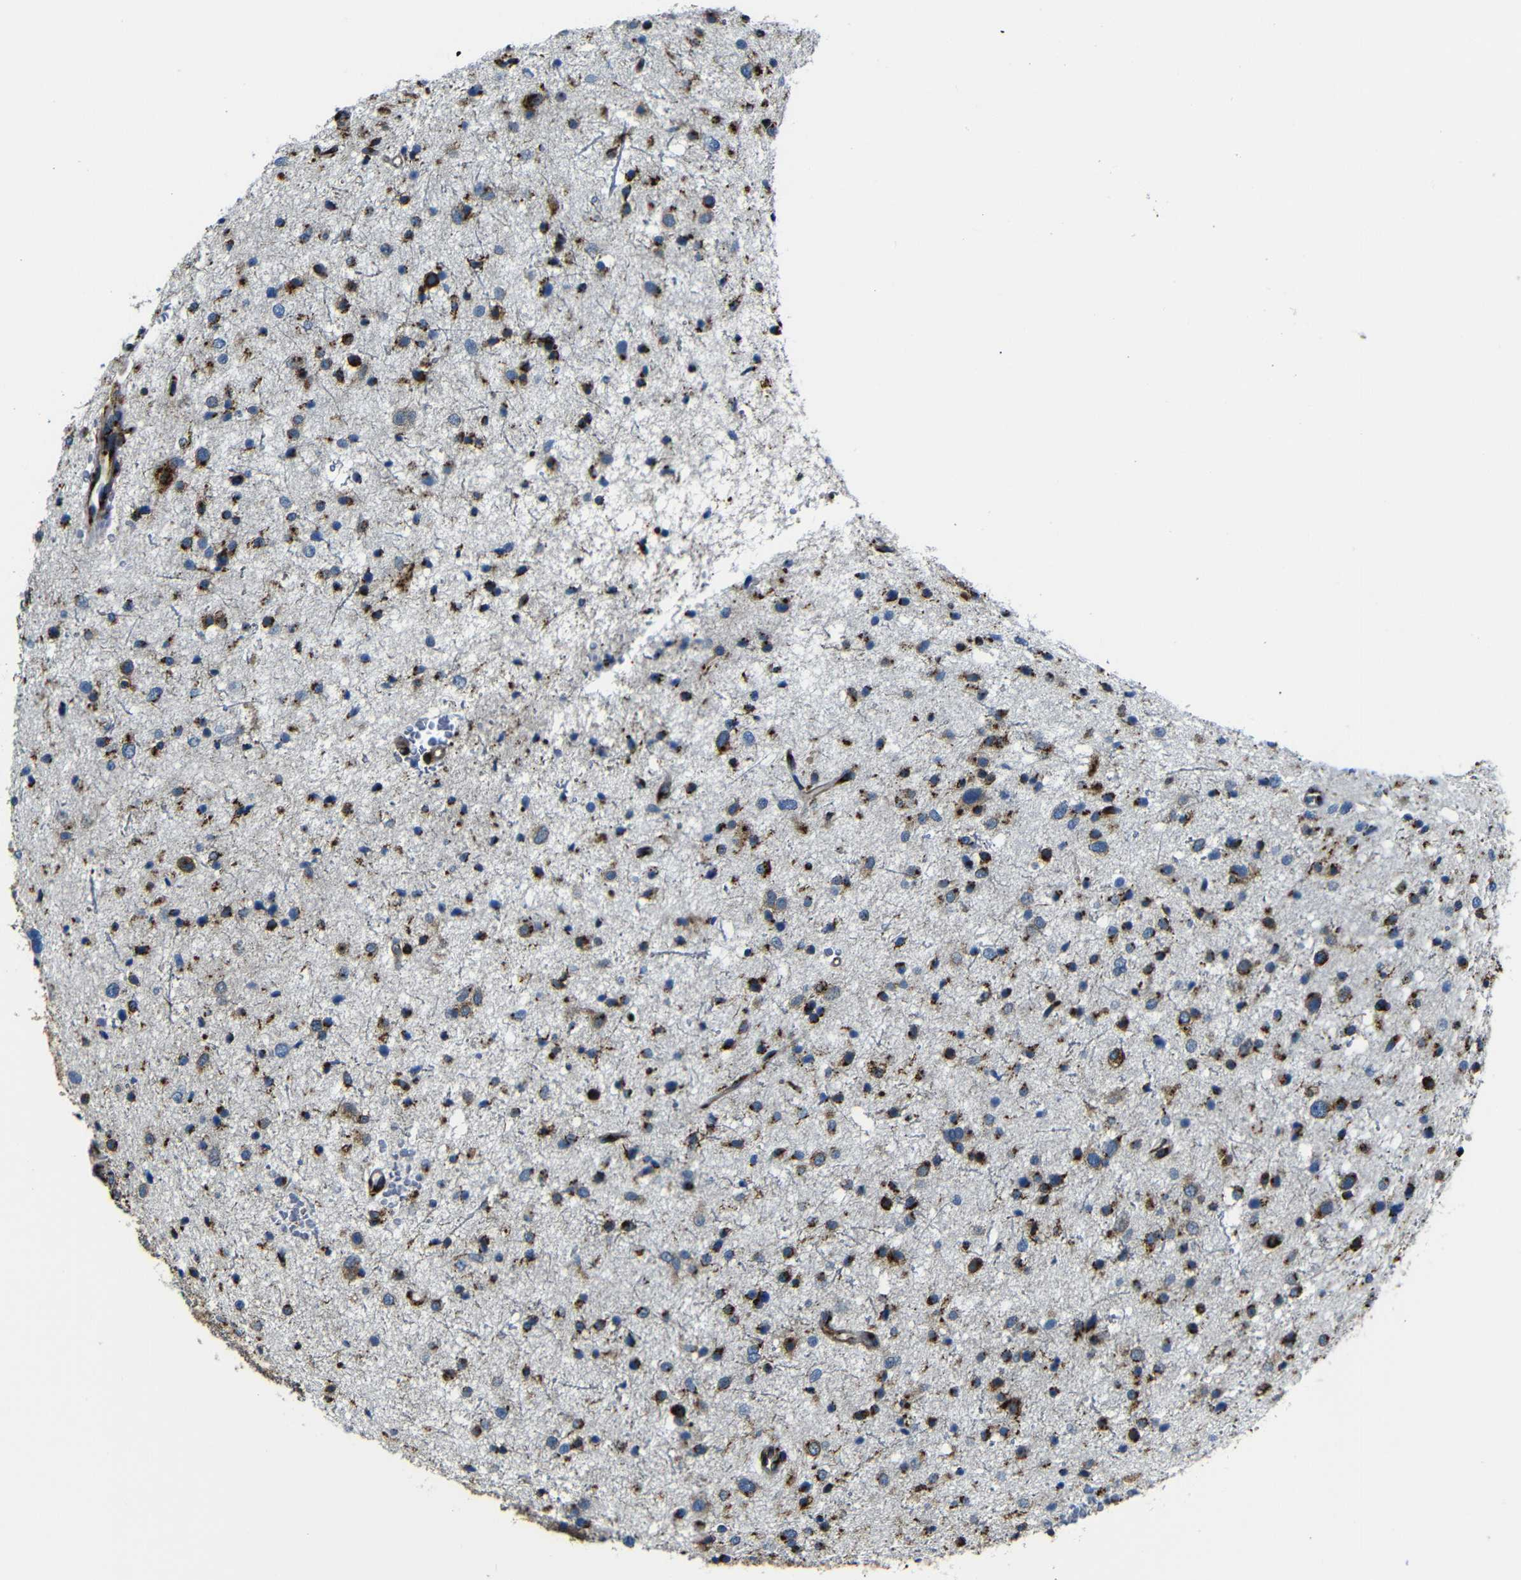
{"staining": {"intensity": "strong", "quantity": ">75%", "location": "cytoplasmic/membranous"}, "tissue": "glioma", "cell_type": "Tumor cells", "image_type": "cancer", "snomed": [{"axis": "morphology", "description": "Glioma, malignant, Low grade"}, {"axis": "topography", "description": "Brain"}], "caption": "High-magnification brightfield microscopy of glioma stained with DAB (brown) and counterstained with hematoxylin (blue). tumor cells exhibit strong cytoplasmic/membranous staining is present in approximately>75% of cells.", "gene": "TGOLN2", "patient": {"sex": "female", "age": 37}}